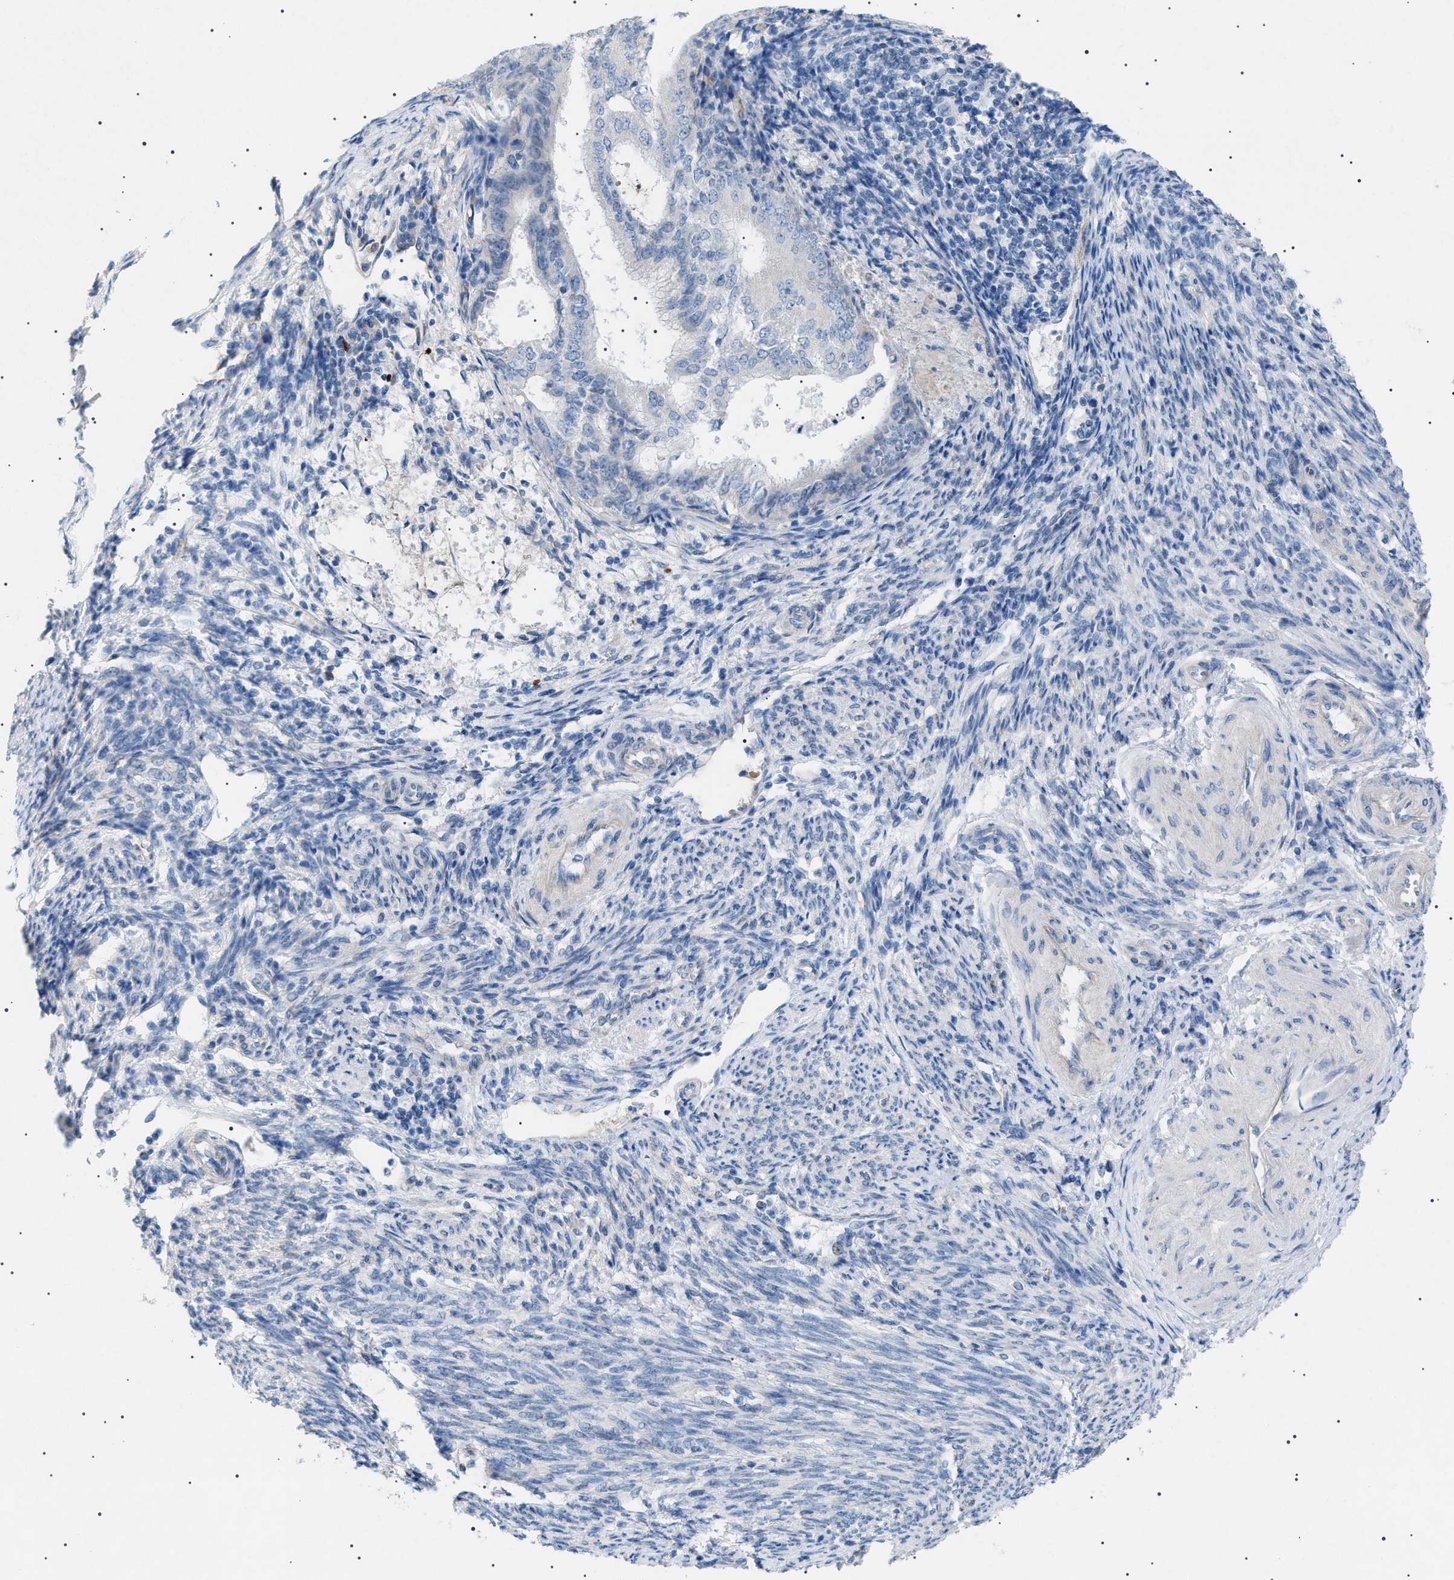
{"staining": {"intensity": "negative", "quantity": "none", "location": "none"}, "tissue": "endometrial cancer", "cell_type": "Tumor cells", "image_type": "cancer", "snomed": [{"axis": "morphology", "description": "Adenocarcinoma, NOS"}, {"axis": "topography", "description": "Endometrium"}], "caption": "Tumor cells show no significant protein staining in adenocarcinoma (endometrial). (Brightfield microscopy of DAB immunohistochemistry (IHC) at high magnification).", "gene": "ADAMTS1", "patient": {"sex": "female", "age": 58}}